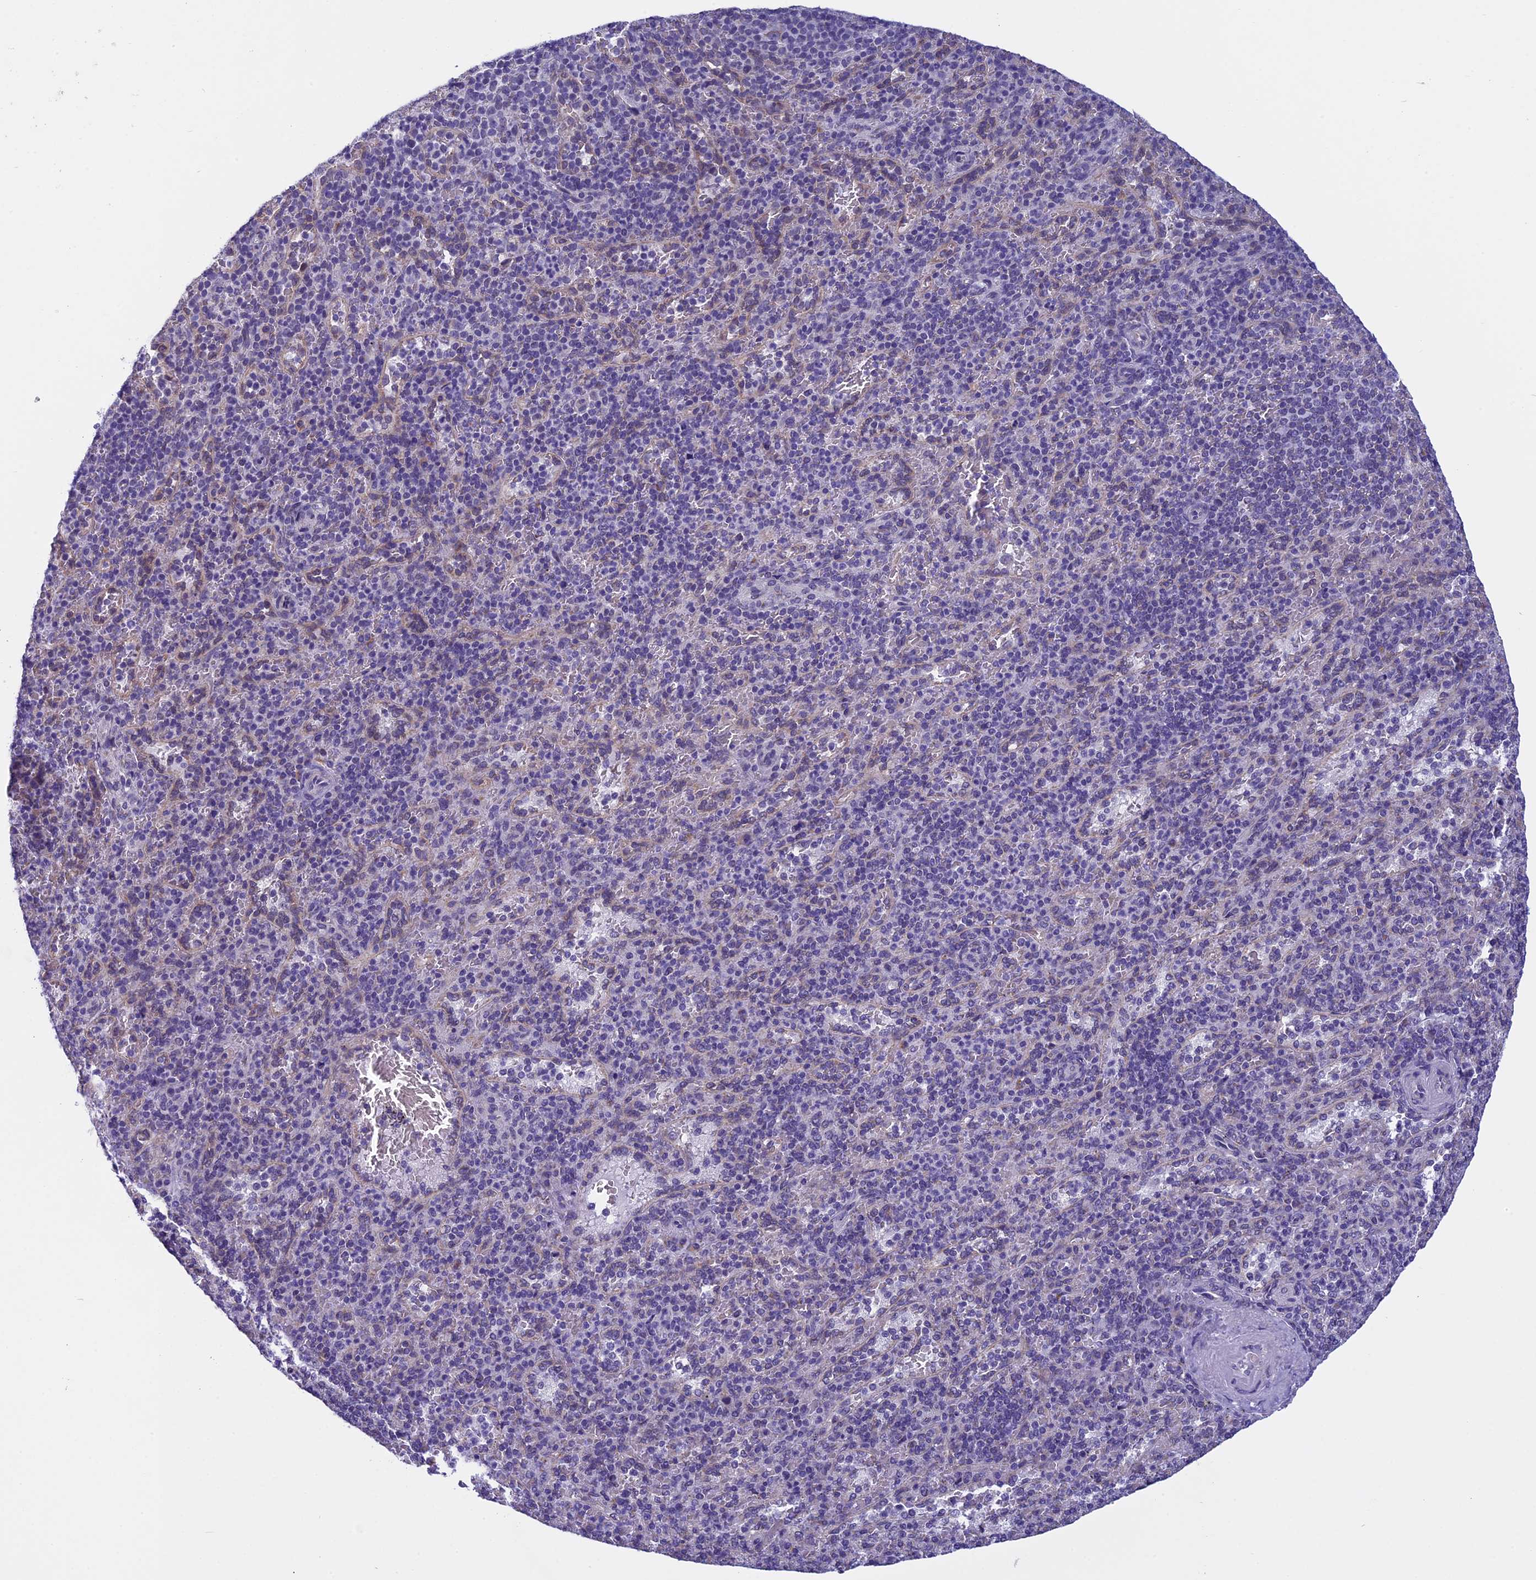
{"staining": {"intensity": "negative", "quantity": "none", "location": "none"}, "tissue": "spleen", "cell_type": "Cells in red pulp", "image_type": "normal", "snomed": [{"axis": "morphology", "description": "Normal tissue, NOS"}, {"axis": "topography", "description": "Spleen"}], "caption": "DAB immunohistochemical staining of normal spleen demonstrates no significant expression in cells in red pulp. Nuclei are stained in blue.", "gene": "ZNF317", "patient": {"sex": "male", "age": 82}}